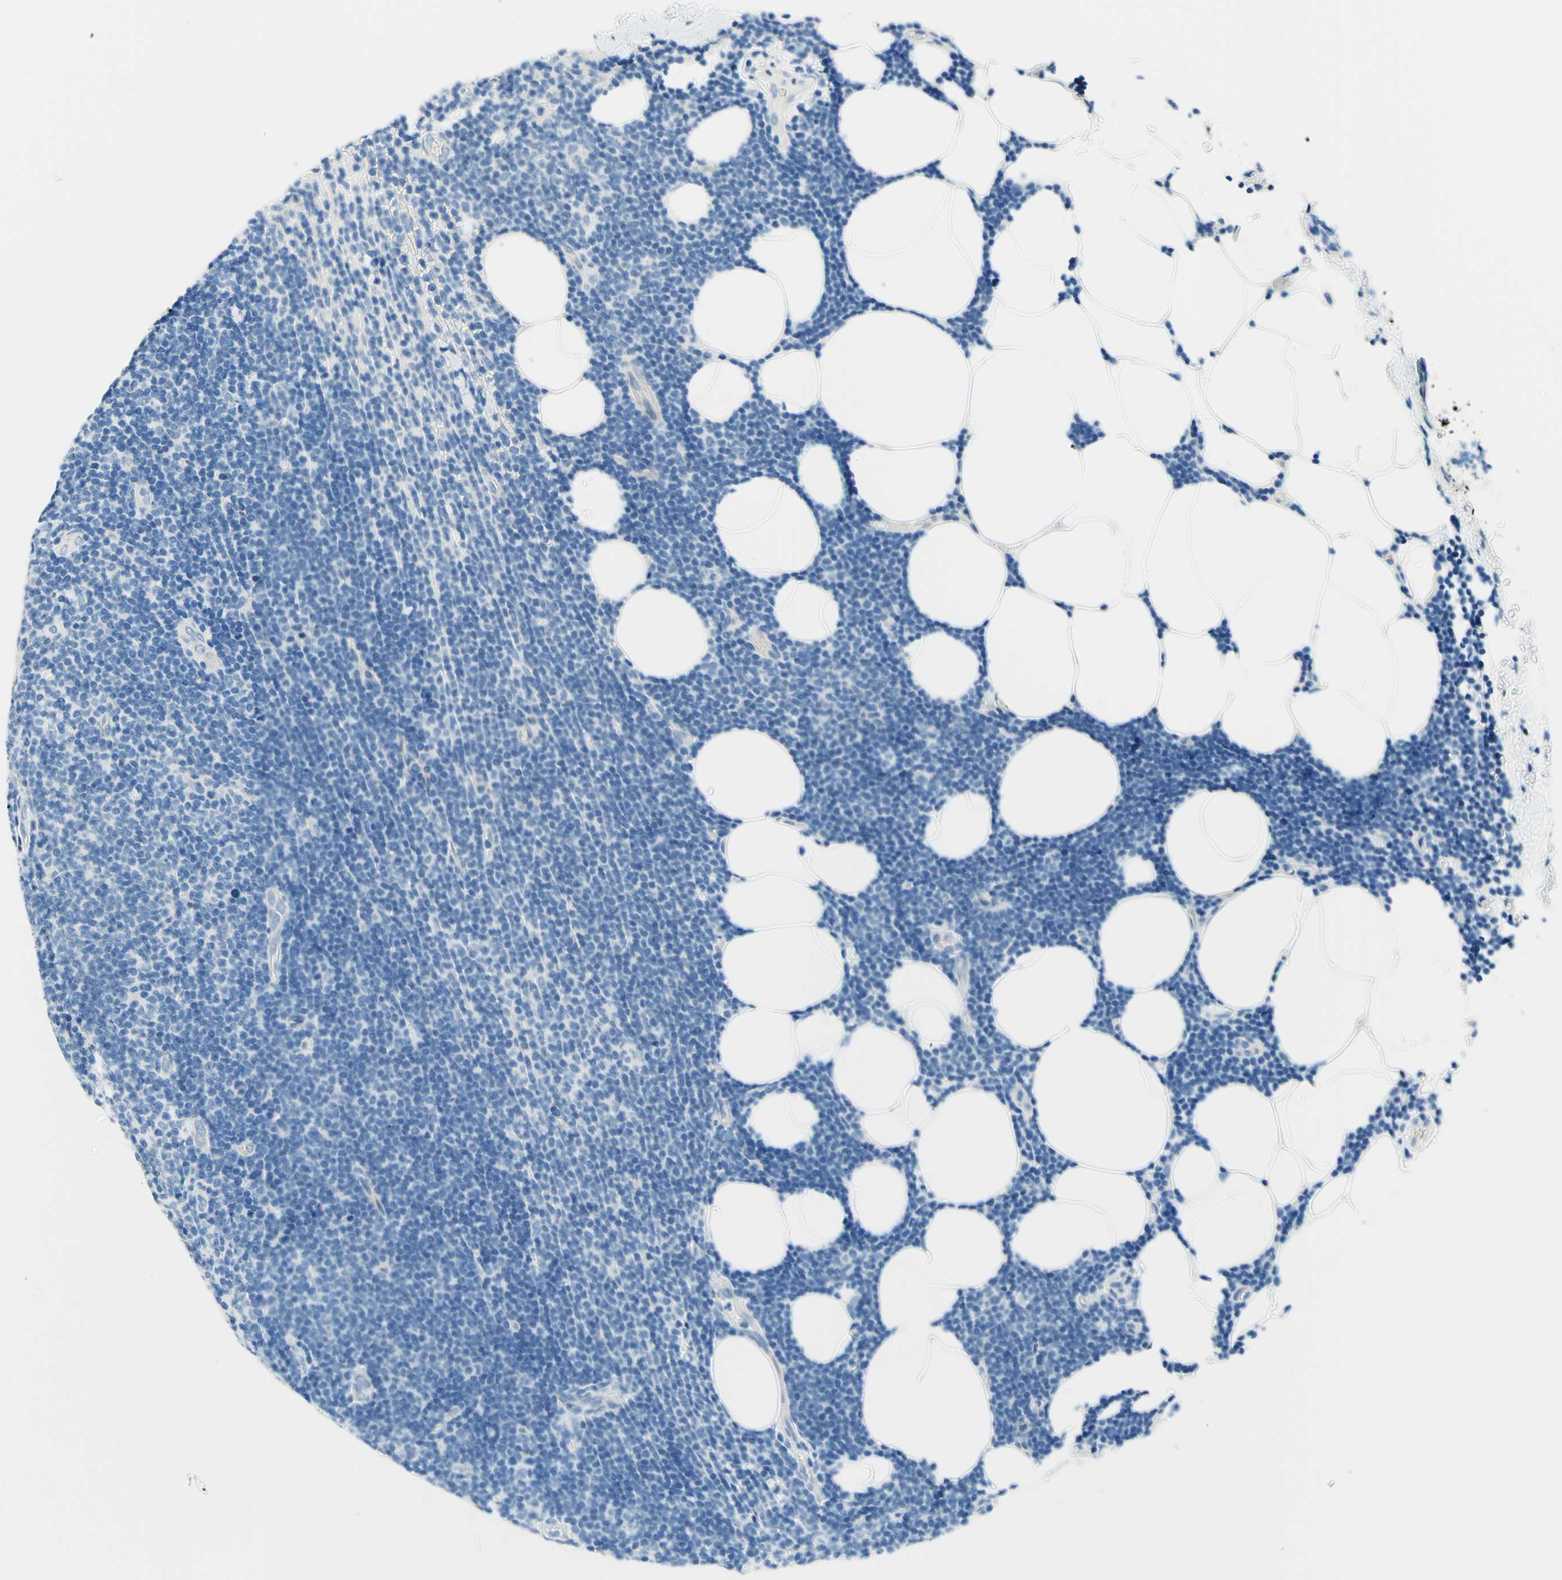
{"staining": {"intensity": "negative", "quantity": "none", "location": "none"}, "tissue": "lymphoma", "cell_type": "Tumor cells", "image_type": "cancer", "snomed": [{"axis": "morphology", "description": "Malignant lymphoma, non-Hodgkin's type, Low grade"}, {"axis": "topography", "description": "Lymph node"}], "caption": "This is an immunohistochemistry (IHC) image of human malignant lymphoma, non-Hodgkin's type (low-grade). There is no positivity in tumor cells.", "gene": "PASD1", "patient": {"sex": "male", "age": 66}}